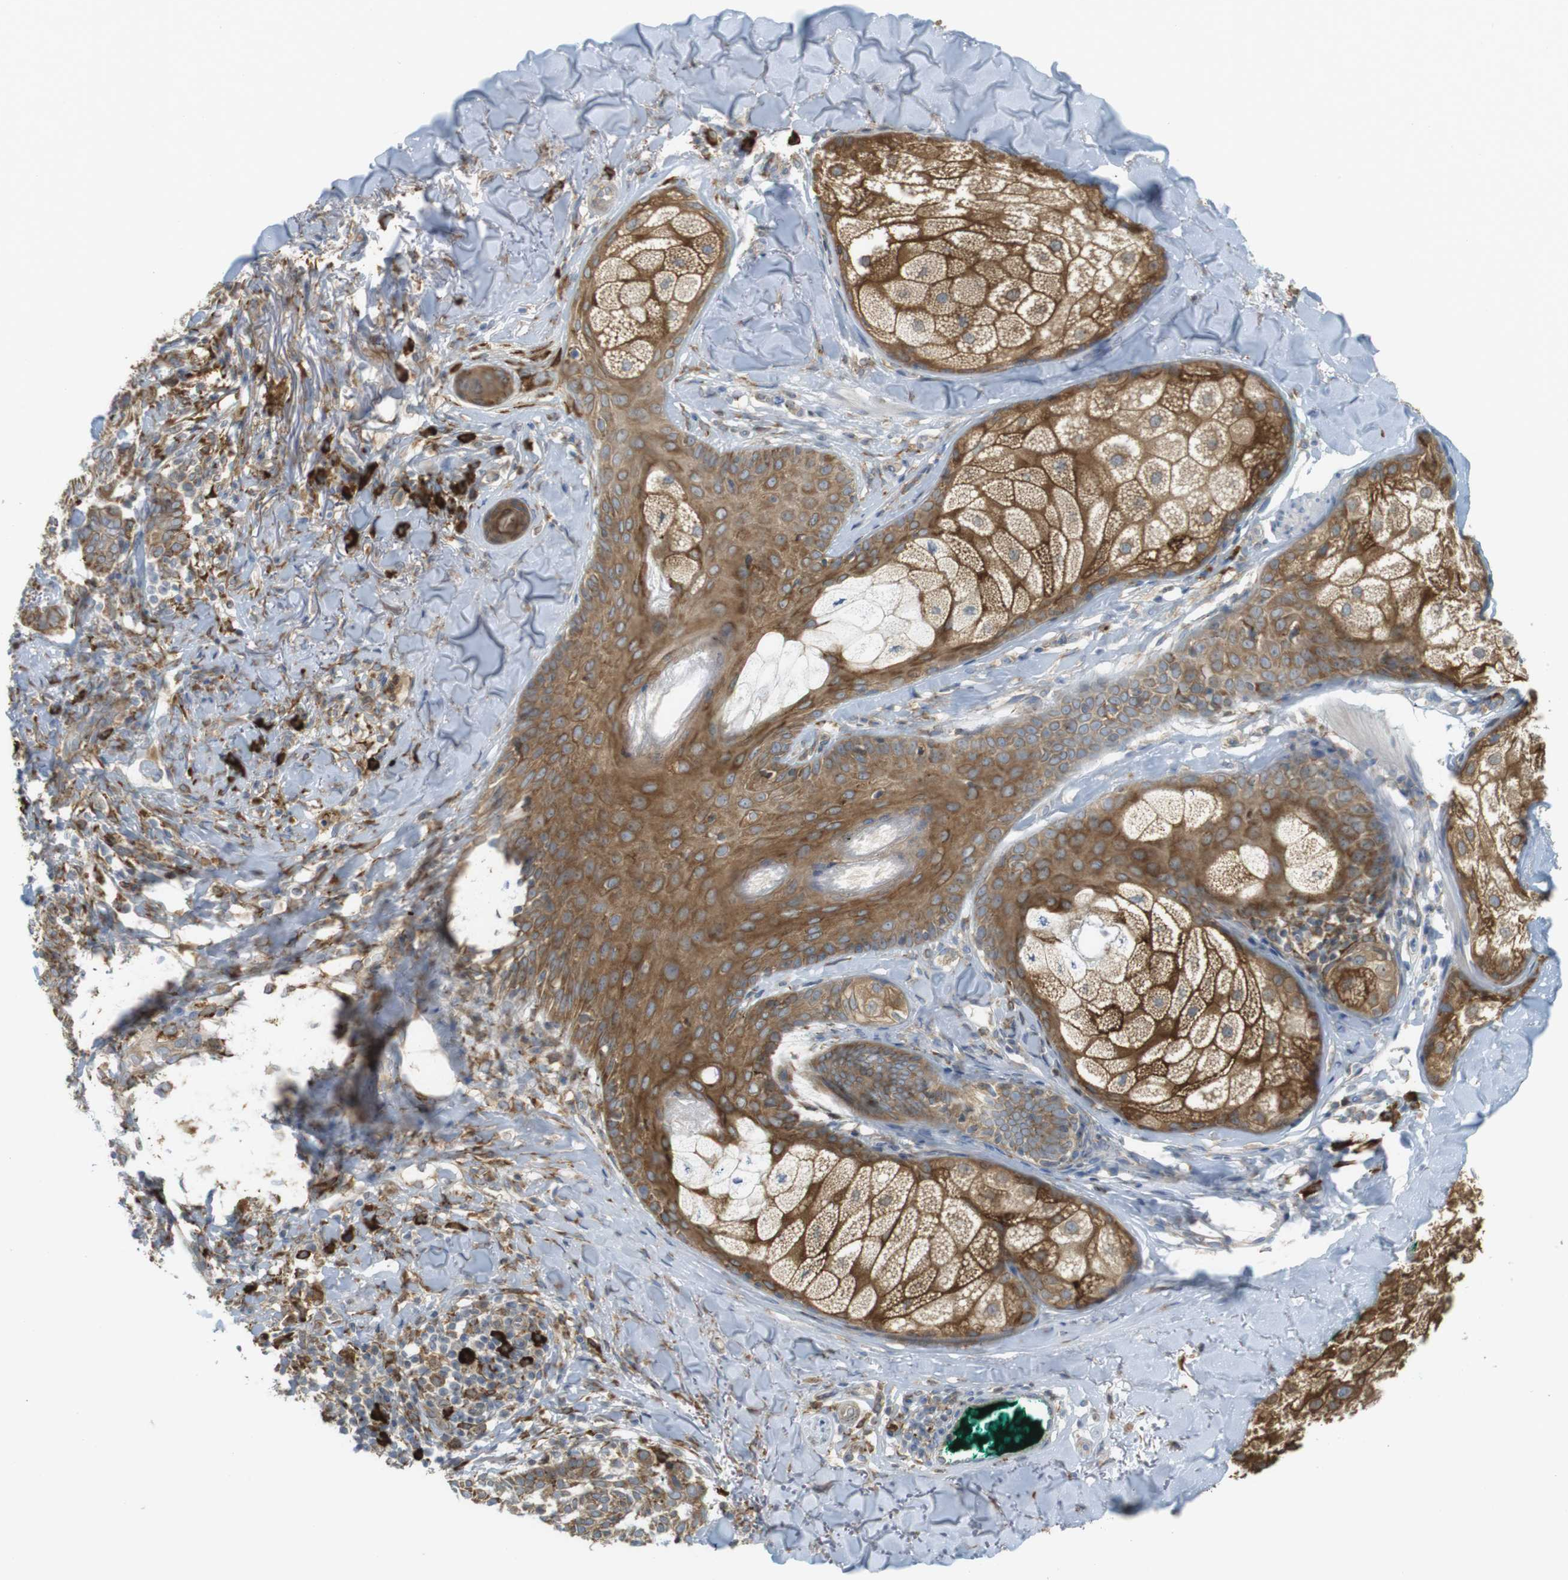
{"staining": {"intensity": "weak", "quantity": ">75%", "location": "cytoplasmic/membranous"}, "tissue": "skin cancer", "cell_type": "Tumor cells", "image_type": "cancer", "snomed": [{"axis": "morphology", "description": "Basal cell carcinoma"}, {"axis": "topography", "description": "Skin"}], "caption": "Immunohistochemistry (IHC) (DAB) staining of human skin cancer displays weak cytoplasmic/membranous protein staining in about >75% of tumor cells. (DAB (3,3'-diaminobenzidine) IHC with brightfield microscopy, high magnification).", "gene": "MBOAT2", "patient": {"sex": "male", "age": 43}}